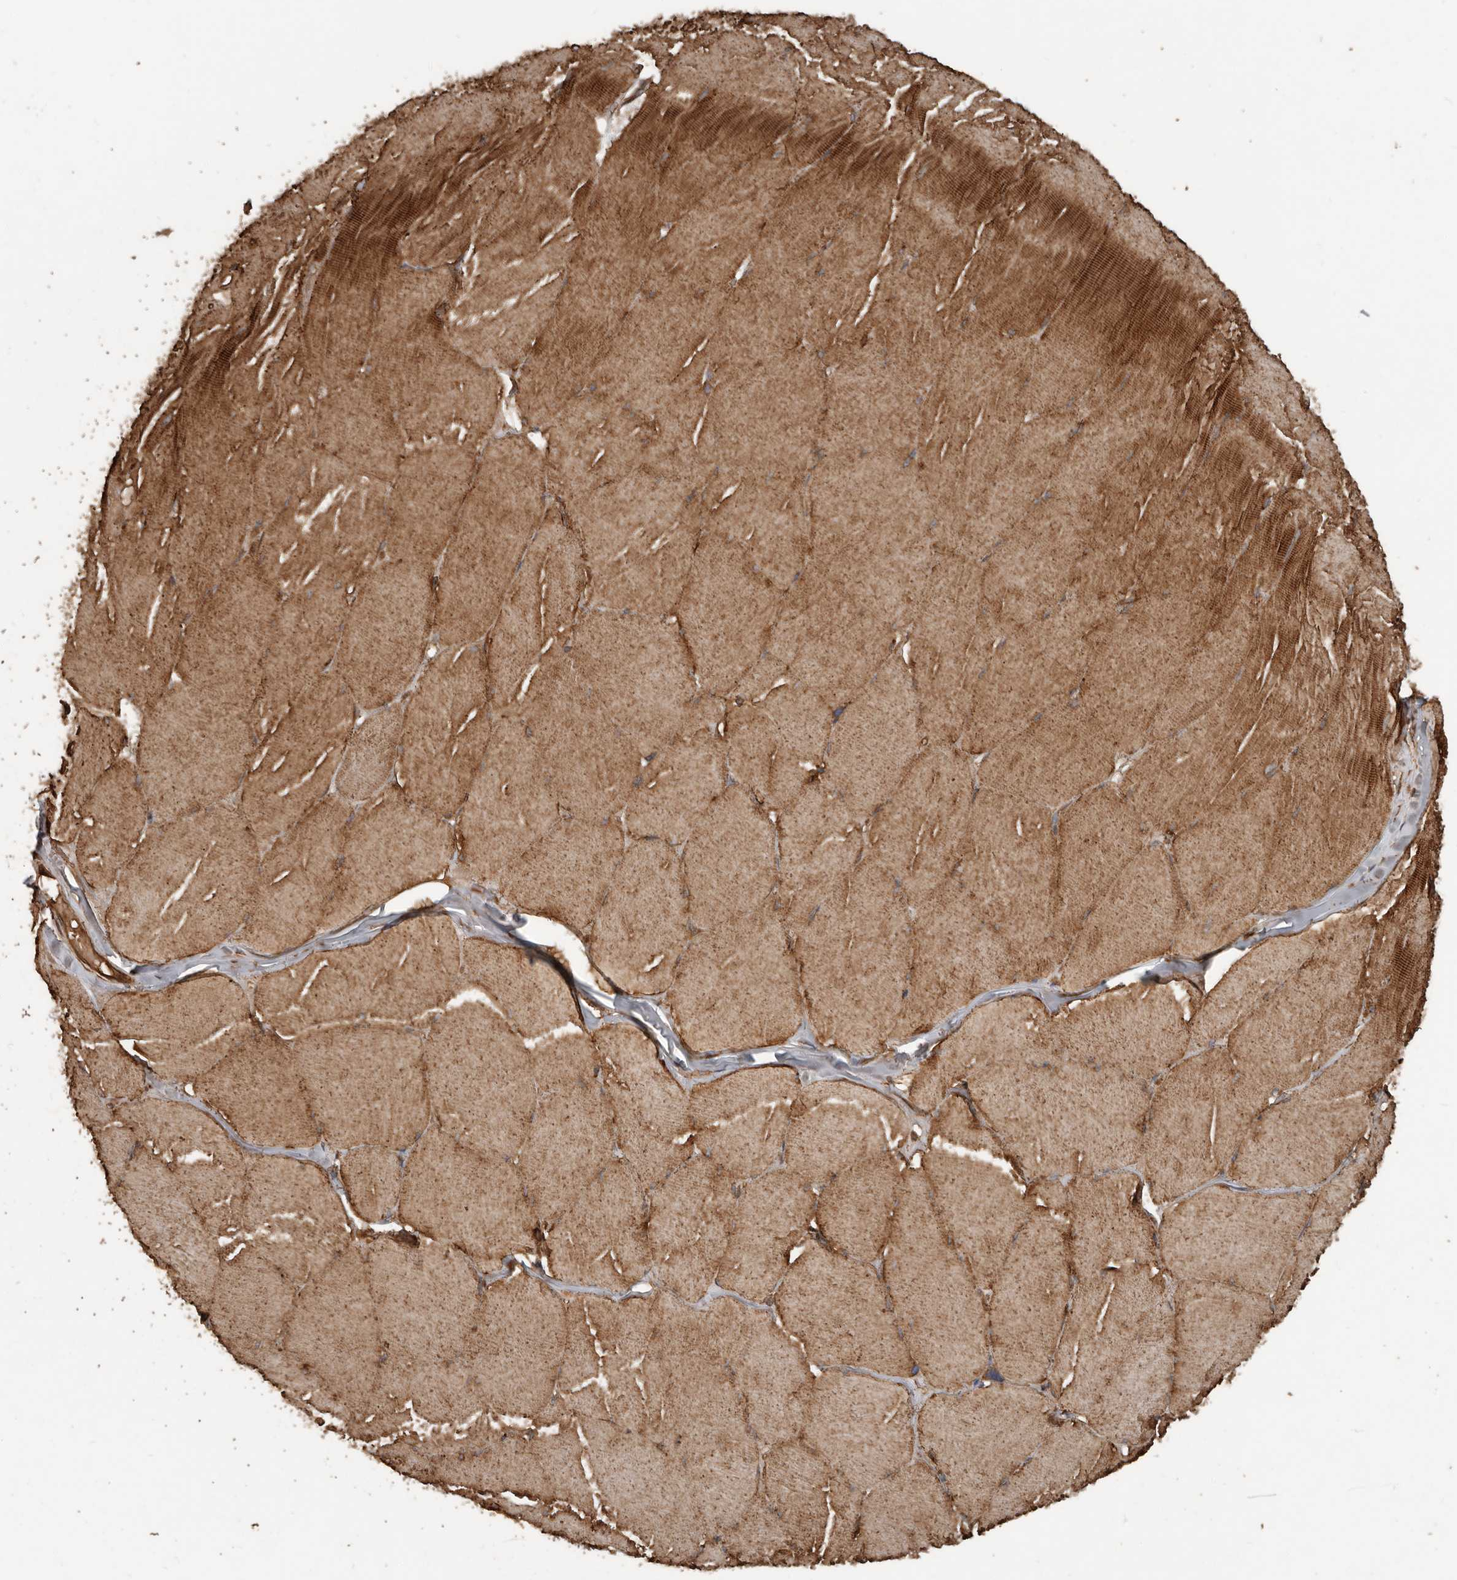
{"staining": {"intensity": "moderate", "quantity": ">75%", "location": "cytoplasmic/membranous"}, "tissue": "skeletal muscle", "cell_type": "Myocytes", "image_type": "normal", "snomed": [{"axis": "morphology", "description": "Normal tissue, NOS"}, {"axis": "topography", "description": "Skin"}, {"axis": "topography", "description": "Skeletal muscle"}], "caption": "A brown stain labels moderate cytoplasmic/membranous expression of a protein in myocytes of normal human skeletal muscle. (Brightfield microscopy of DAB IHC at high magnification).", "gene": "YOD1", "patient": {"sex": "male", "age": 83}}